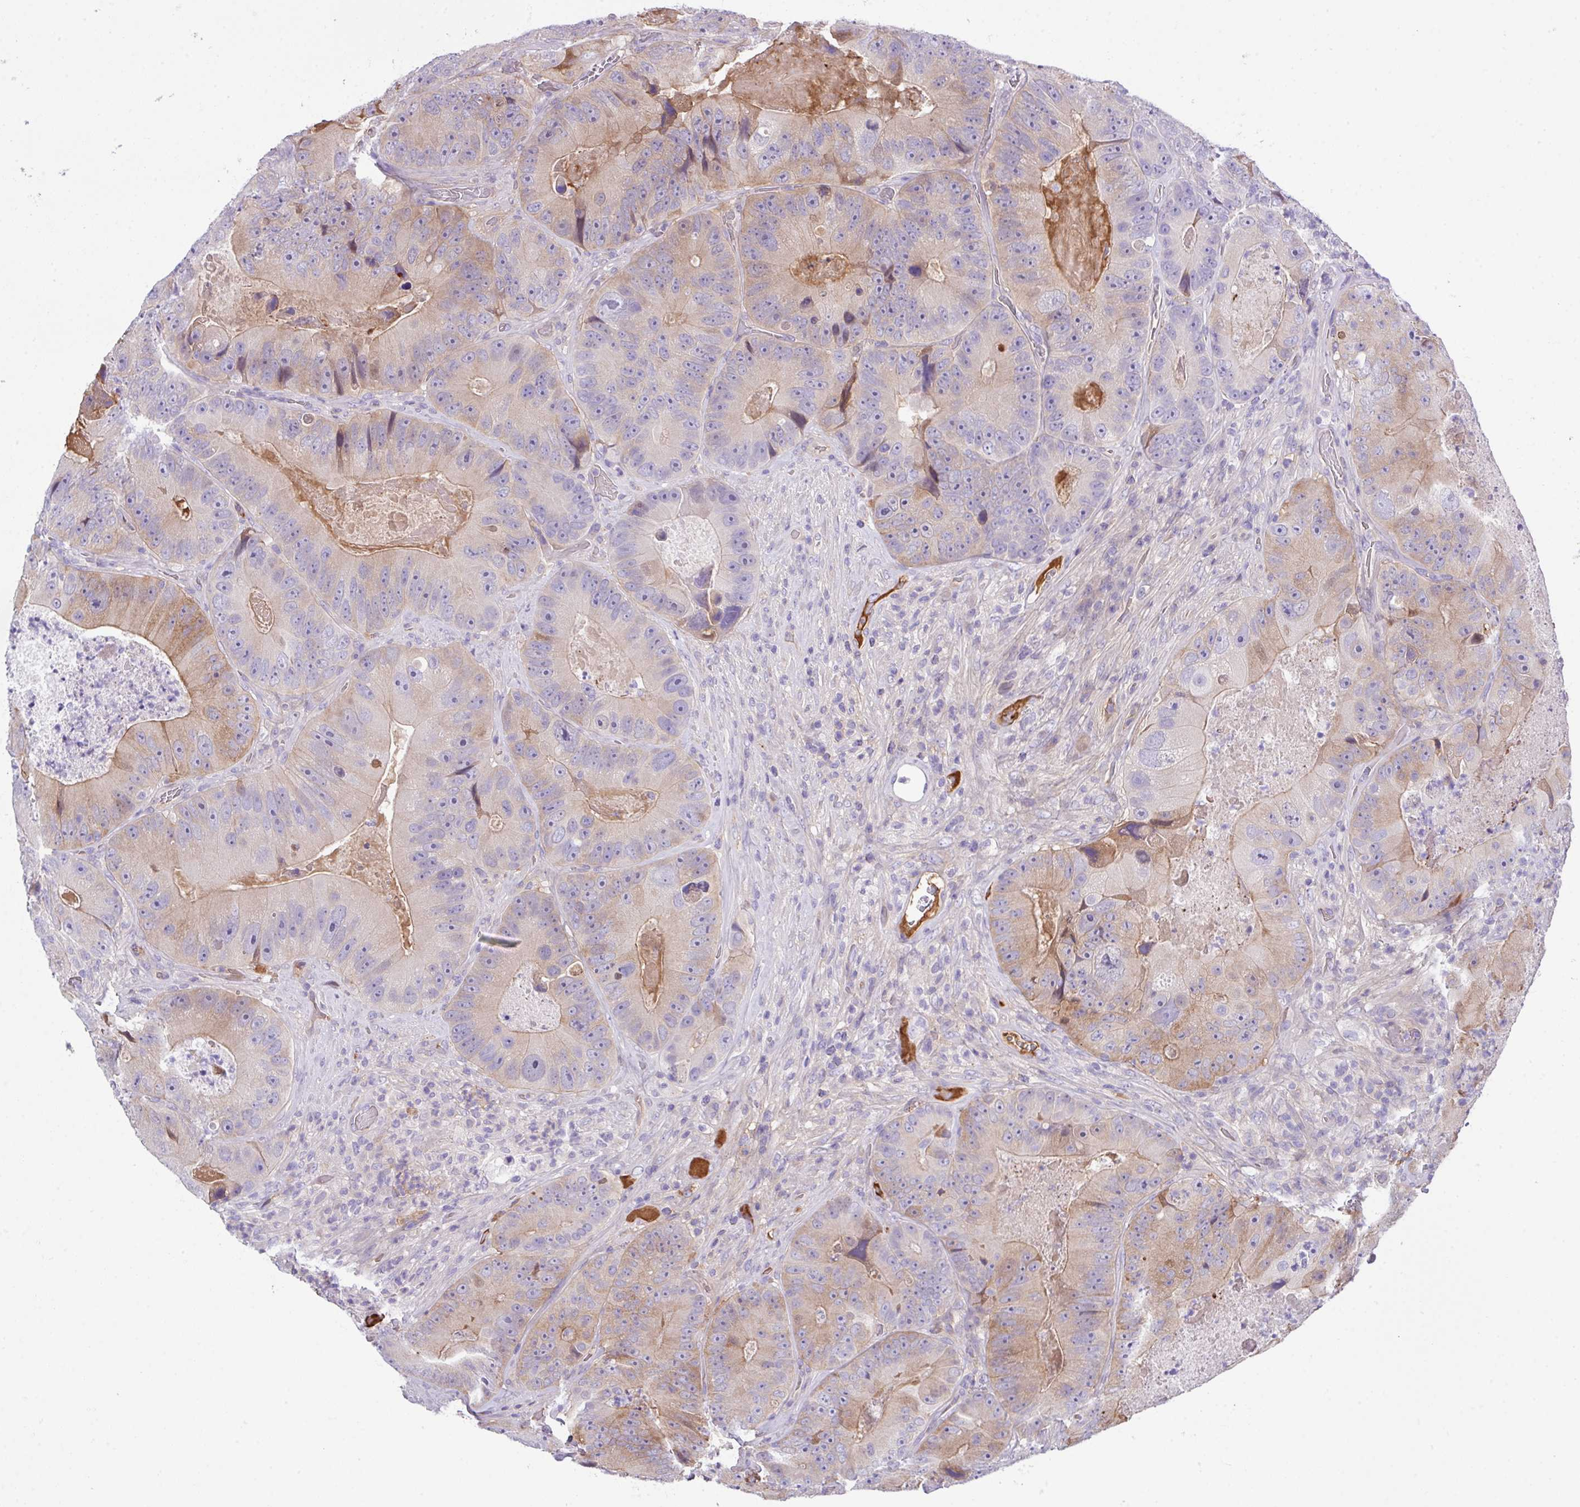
{"staining": {"intensity": "moderate", "quantity": "25%-75%", "location": "cytoplasmic/membranous"}, "tissue": "colorectal cancer", "cell_type": "Tumor cells", "image_type": "cancer", "snomed": [{"axis": "morphology", "description": "Adenocarcinoma, NOS"}, {"axis": "topography", "description": "Colon"}], "caption": "This histopathology image shows IHC staining of colorectal cancer (adenocarcinoma), with medium moderate cytoplasmic/membranous expression in approximately 25%-75% of tumor cells.", "gene": "DNAL1", "patient": {"sex": "female", "age": 86}}